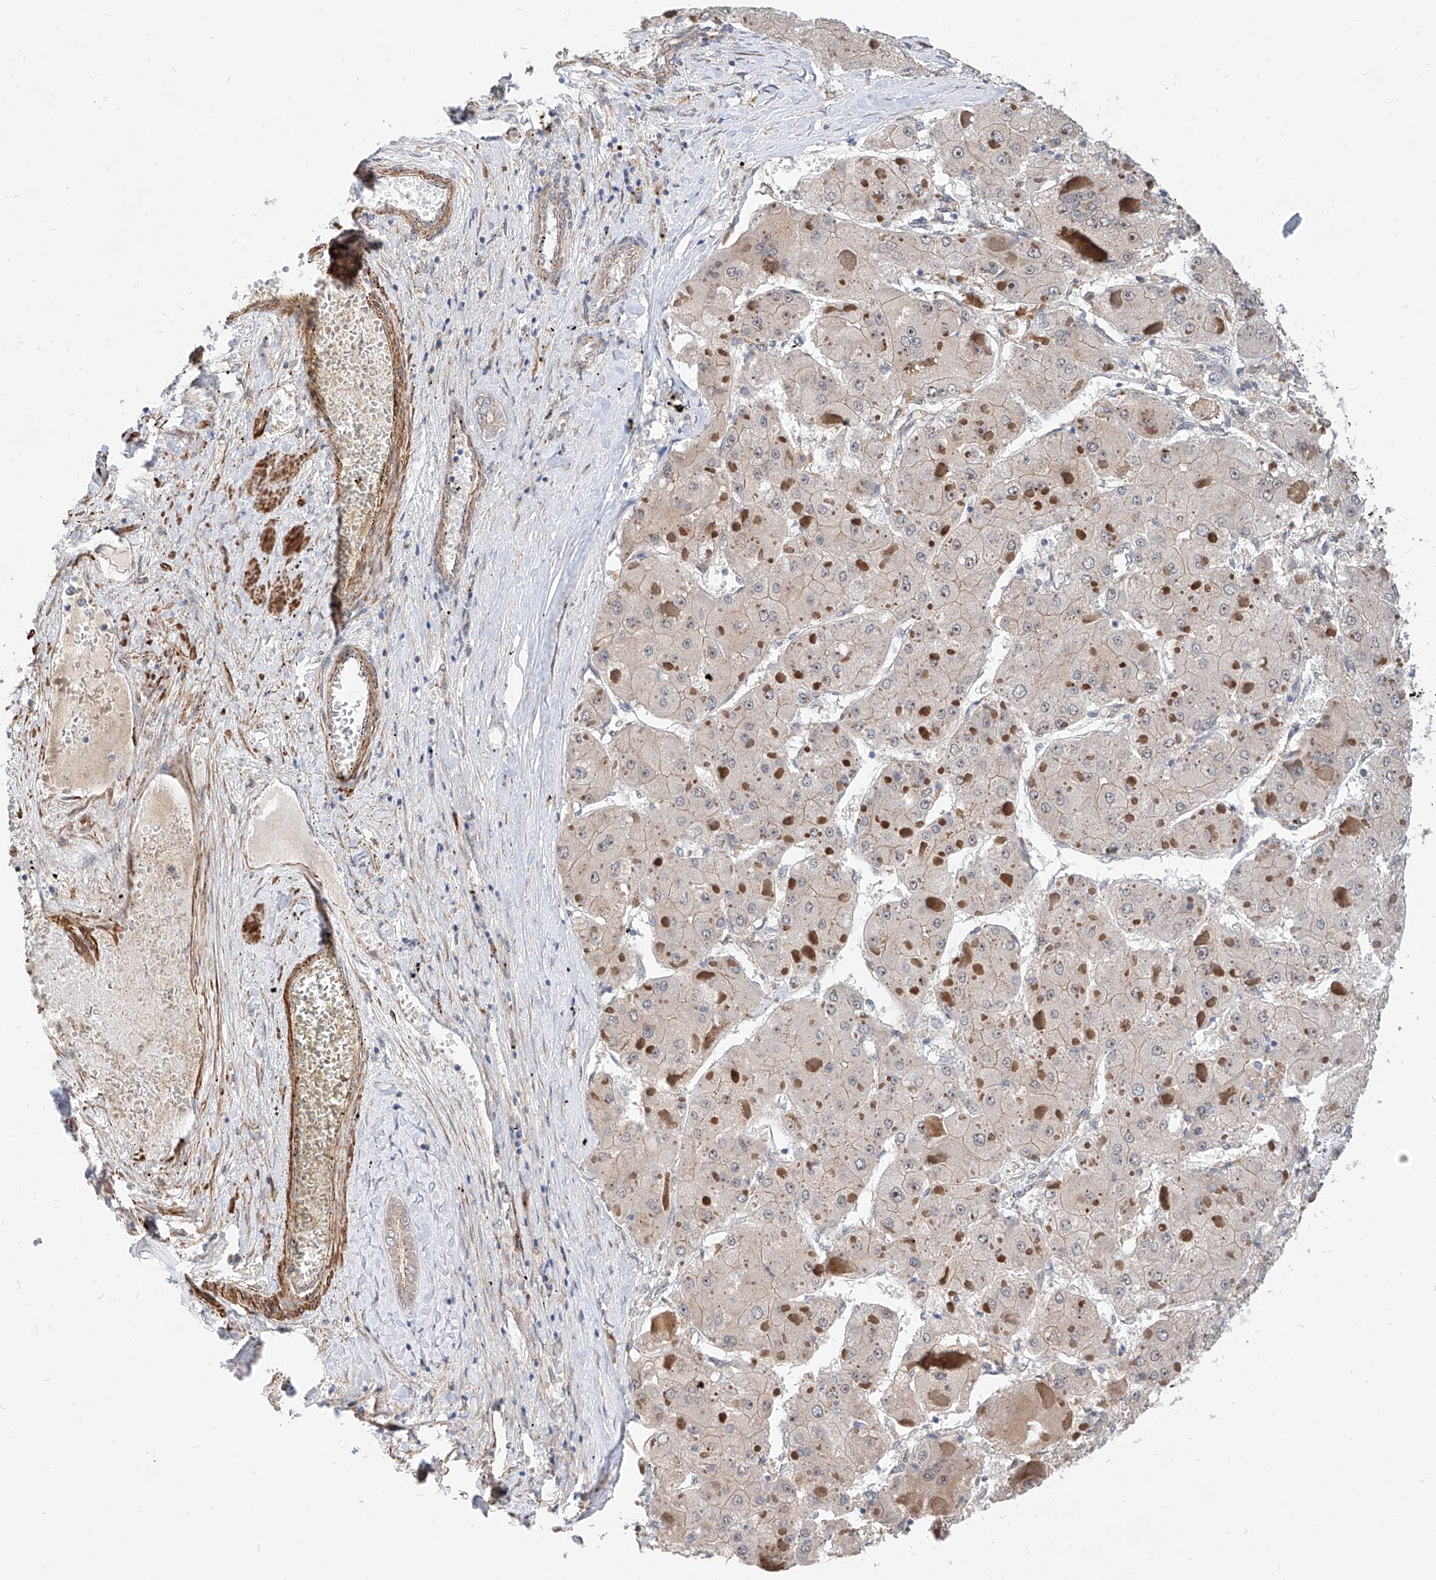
{"staining": {"intensity": "negative", "quantity": "none", "location": "none"}, "tissue": "liver cancer", "cell_type": "Tumor cells", "image_type": "cancer", "snomed": [{"axis": "morphology", "description": "Carcinoma, Hepatocellular, NOS"}, {"axis": "topography", "description": "Liver"}], "caption": "Photomicrograph shows no protein expression in tumor cells of hepatocellular carcinoma (liver) tissue.", "gene": "MAGEE2", "patient": {"sex": "female", "age": 73}}